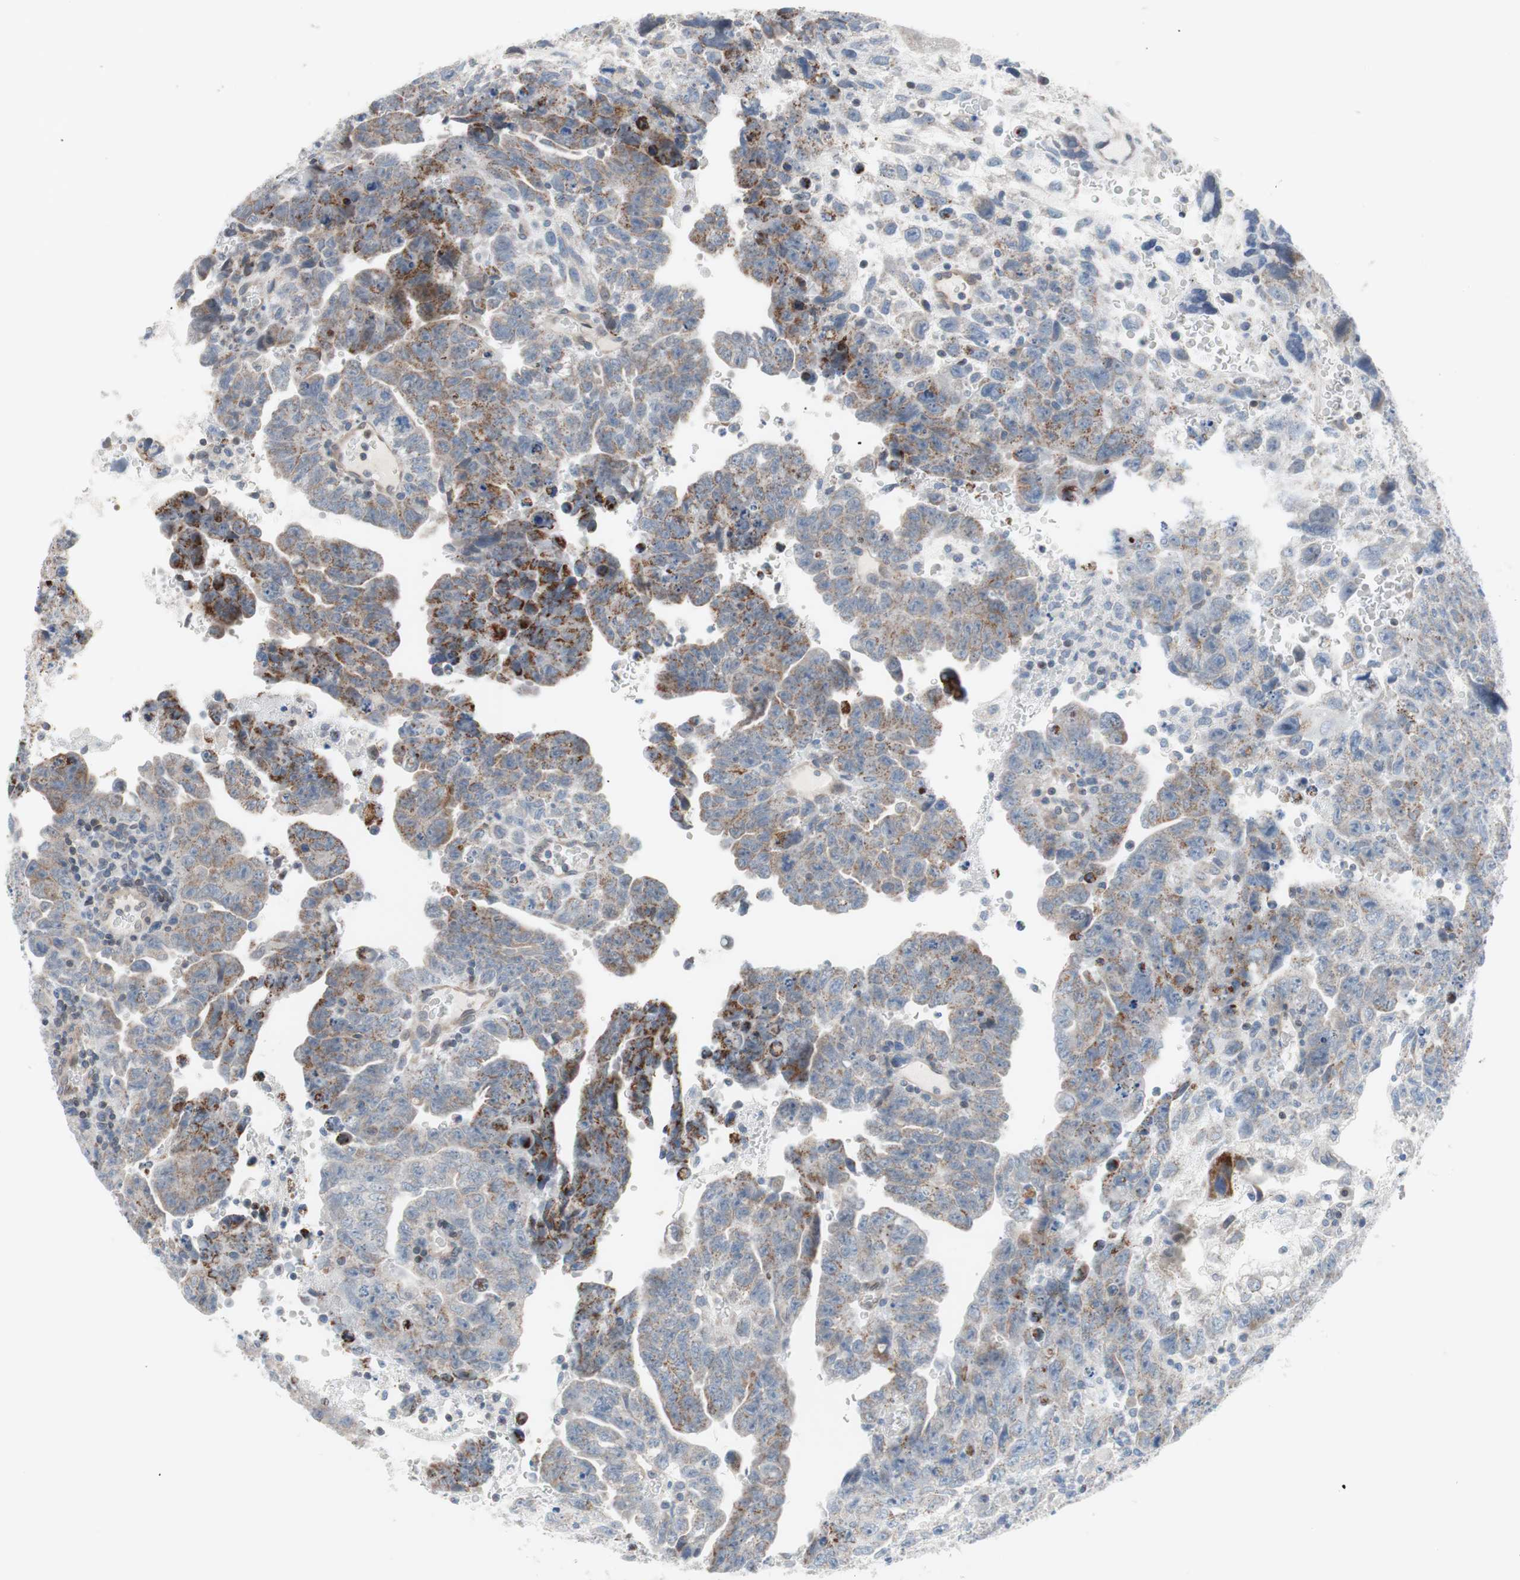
{"staining": {"intensity": "moderate", "quantity": "<25%", "location": "cytoplasmic/membranous"}, "tissue": "testis cancer", "cell_type": "Tumor cells", "image_type": "cancer", "snomed": [{"axis": "morphology", "description": "Carcinoma, Embryonal, NOS"}, {"axis": "topography", "description": "Testis"}], "caption": "Human testis embryonal carcinoma stained for a protein (brown) exhibits moderate cytoplasmic/membranous positive staining in about <25% of tumor cells.", "gene": "ARNT2", "patient": {"sex": "male", "age": 28}}